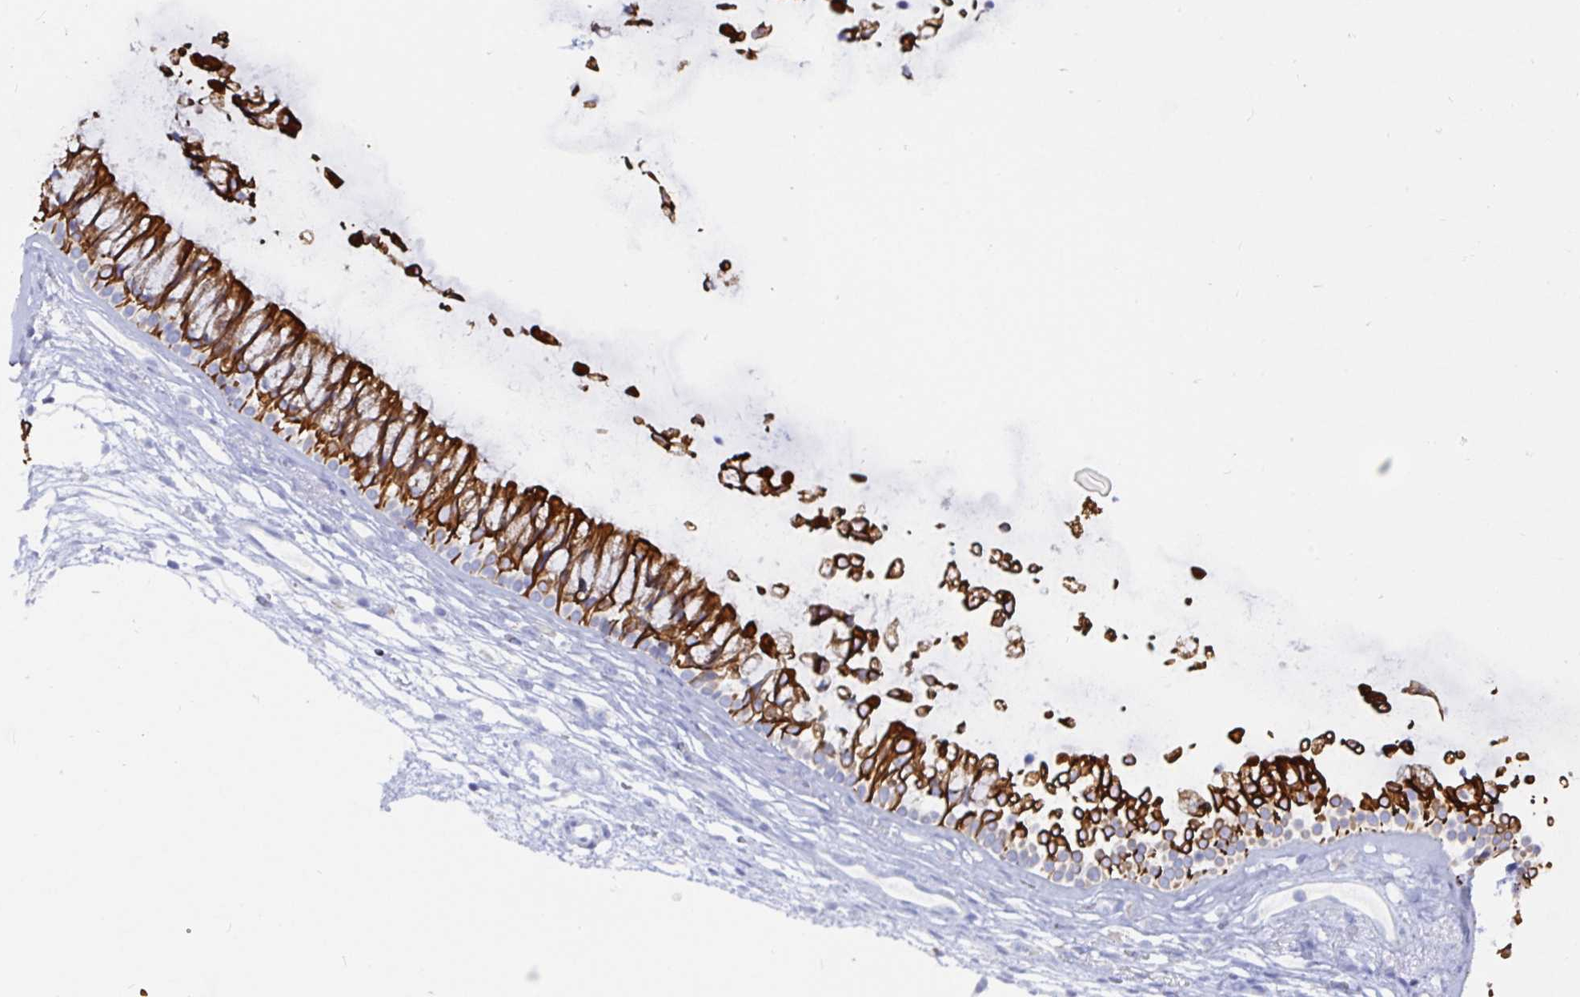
{"staining": {"intensity": "strong", "quantity": ">75%", "location": "cytoplasmic/membranous"}, "tissue": "nasopharynx", "cell_type": "Respiratory epithelial cells", "image_type": "normal", "snomed": [{"axis": "morphology", "description": "Normal tissue, NOS"}, {"axis": "topography", "description": "Nasopharynx"}], "caption": "Immunohistochemical staining of normal nasopharynx demonstrates high levels of strong cytoplasmic/membranous positivity in approximately >75% of respiratory epithelial cells.", "gene": "CLDN8", "patient": {"sex": "female", "age": 75}}